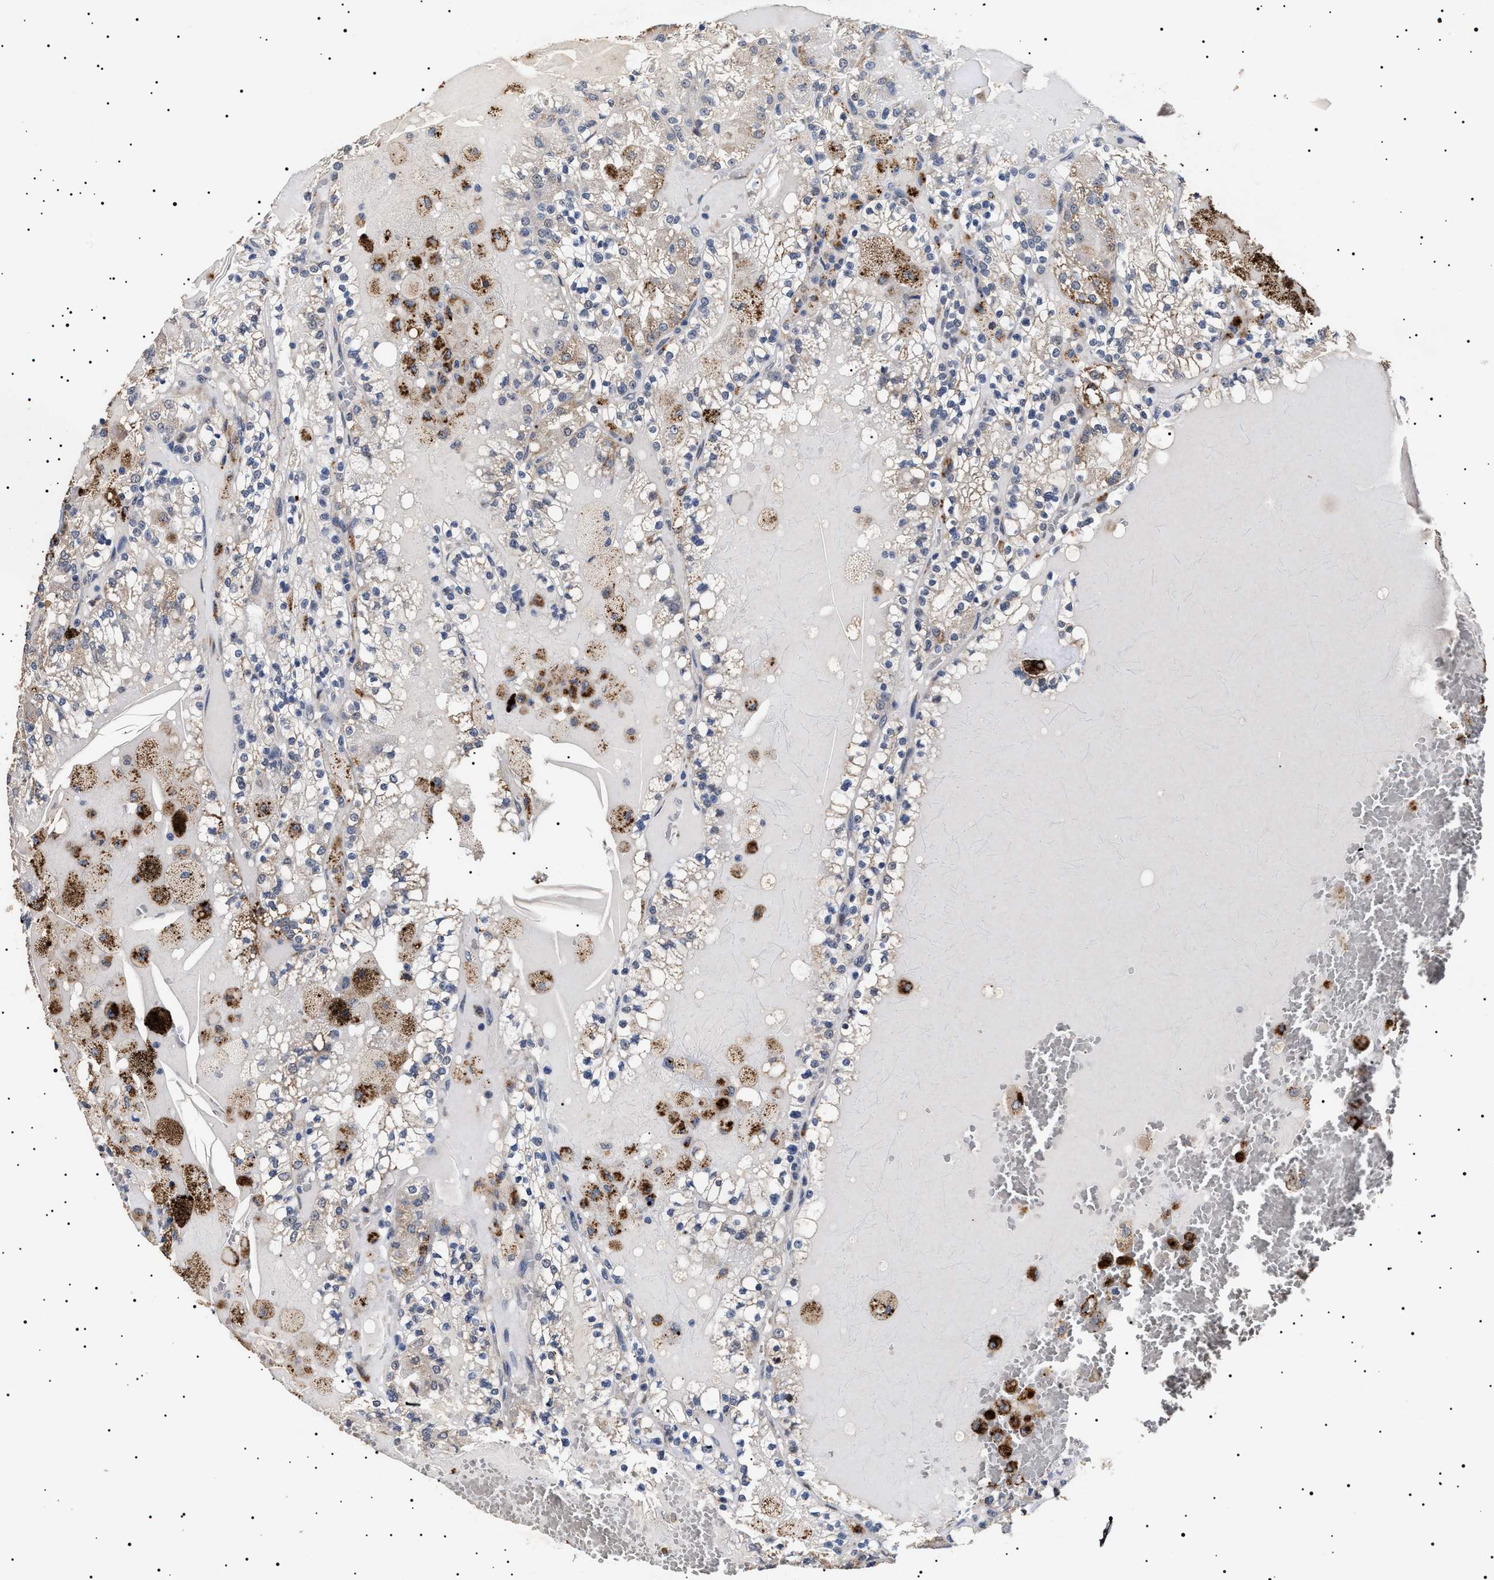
{"staining": {"intensity": "weak", "quantity": "<25%", "location": "cytoplasmic/membranous"}, "tissue": "renal cancer", "cell_type": "Tumor cells", "image_type": "cancer", "snomed": [{"axis": "morphology", "description": "Adenocarcinoma, NOS"}, {"axis": "topography", "description": "Kidney"}], "caption": "IHC photomicrograph of renal cancer (adenocarcinoma) stained for a protein (brown), which shows no expression in tumor cells.", "gene": "RAB34", "patient": {"sex": "female", "age": 56}}